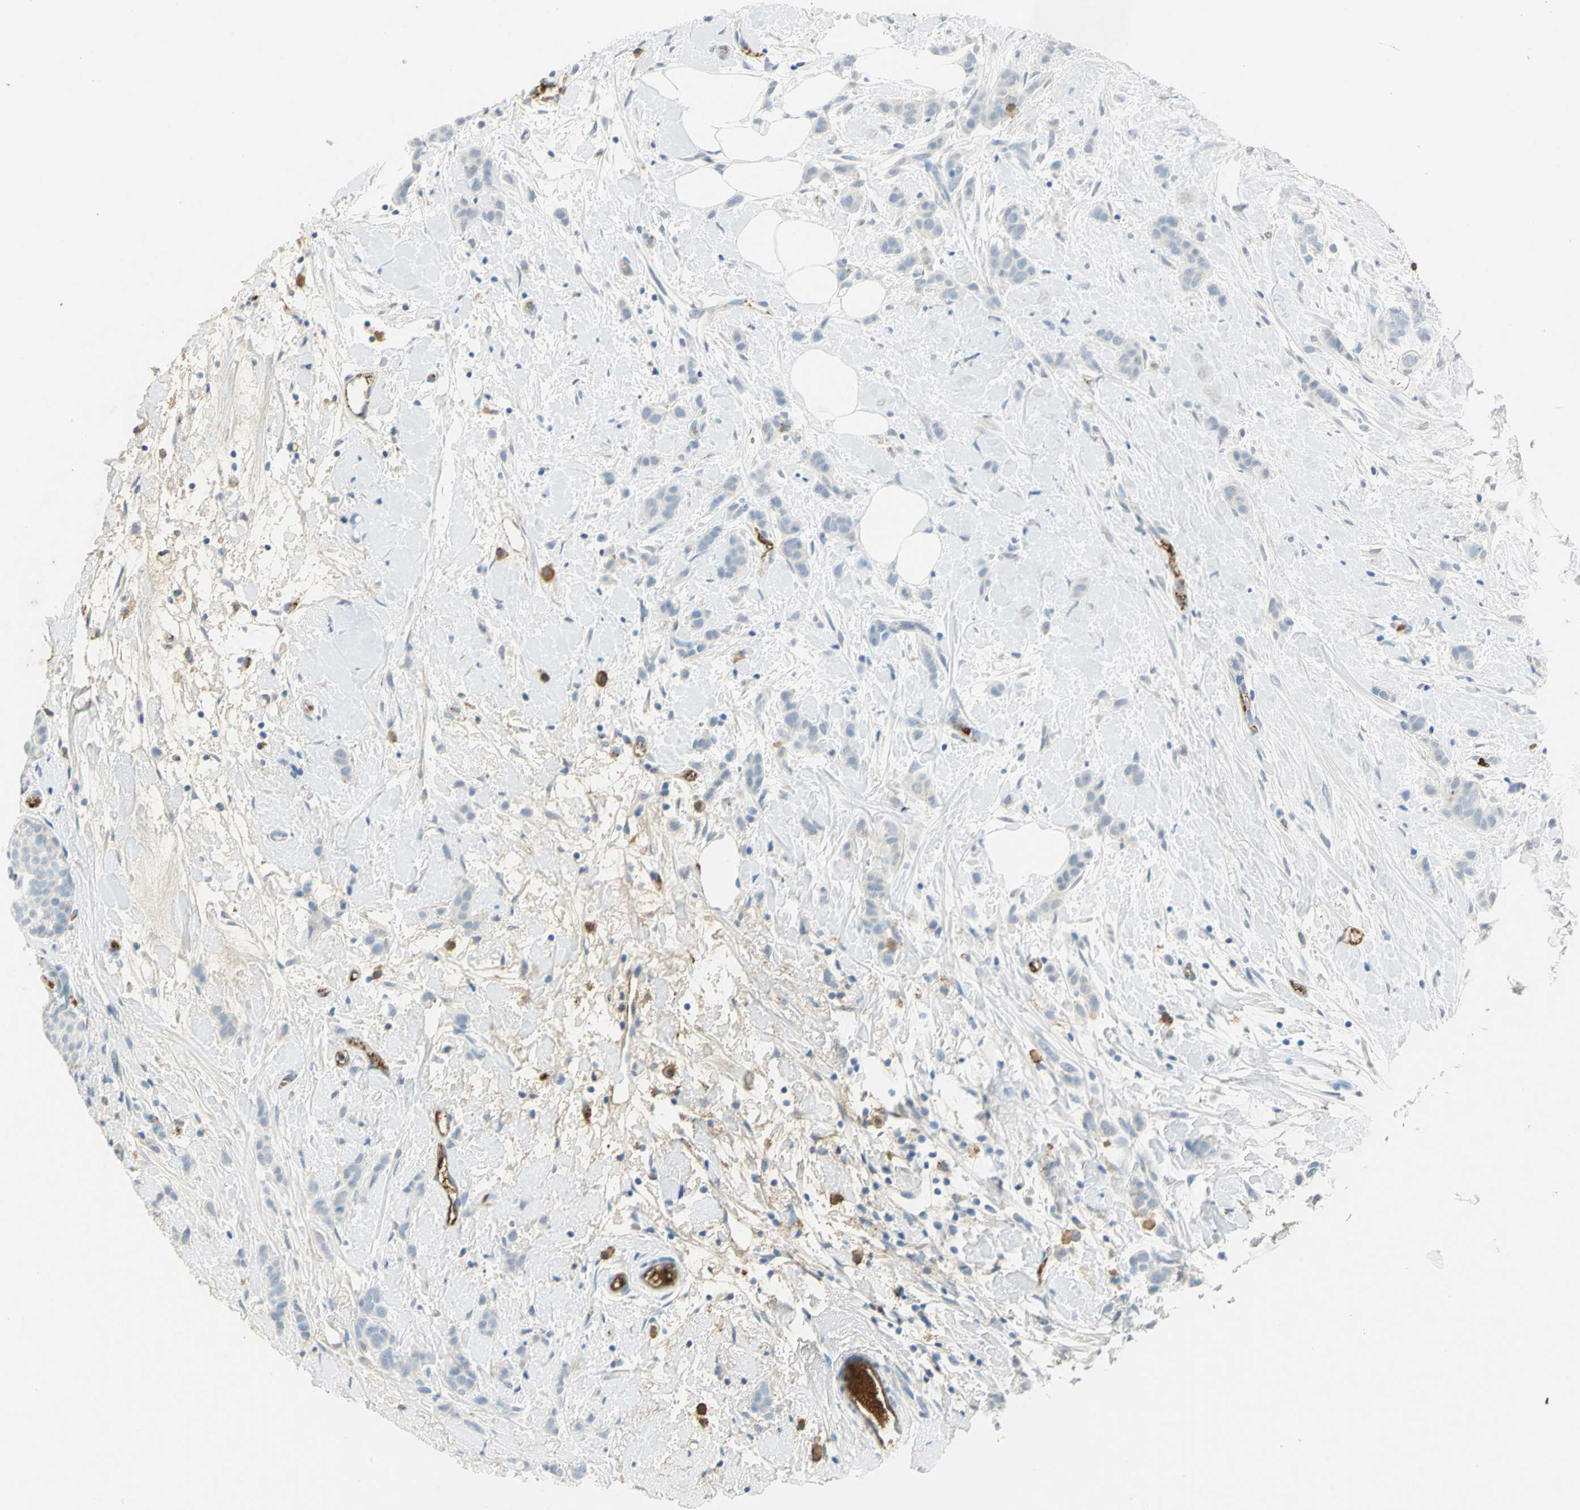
{"staining": {"intensity": "negative", "quantity": "none", "location": "none"}, "tissue": "breast cancer", "cell_type": "Tumor cells", "image_type": "cancer", "snomed": [{"axis": "morphology", "description": "Lobular carcinoma, in situ"}, {"axis": "morphology", "description": "Lobular carcinoma"}, {"axis": "topography", "description": "Breast"}], "caption": "High power microscopy image of an immunohistochemistry histopathology image of breast lobular carcinoma, revealing no significant expression in tumor cells. The staining is performed using DAB (3,3'-diaminobenzidine) brown chromogen with nuclei counter-stained in using hematoxylin.", "gene": "ANXA4", "patient": {"sex": "female", "age": 41}}